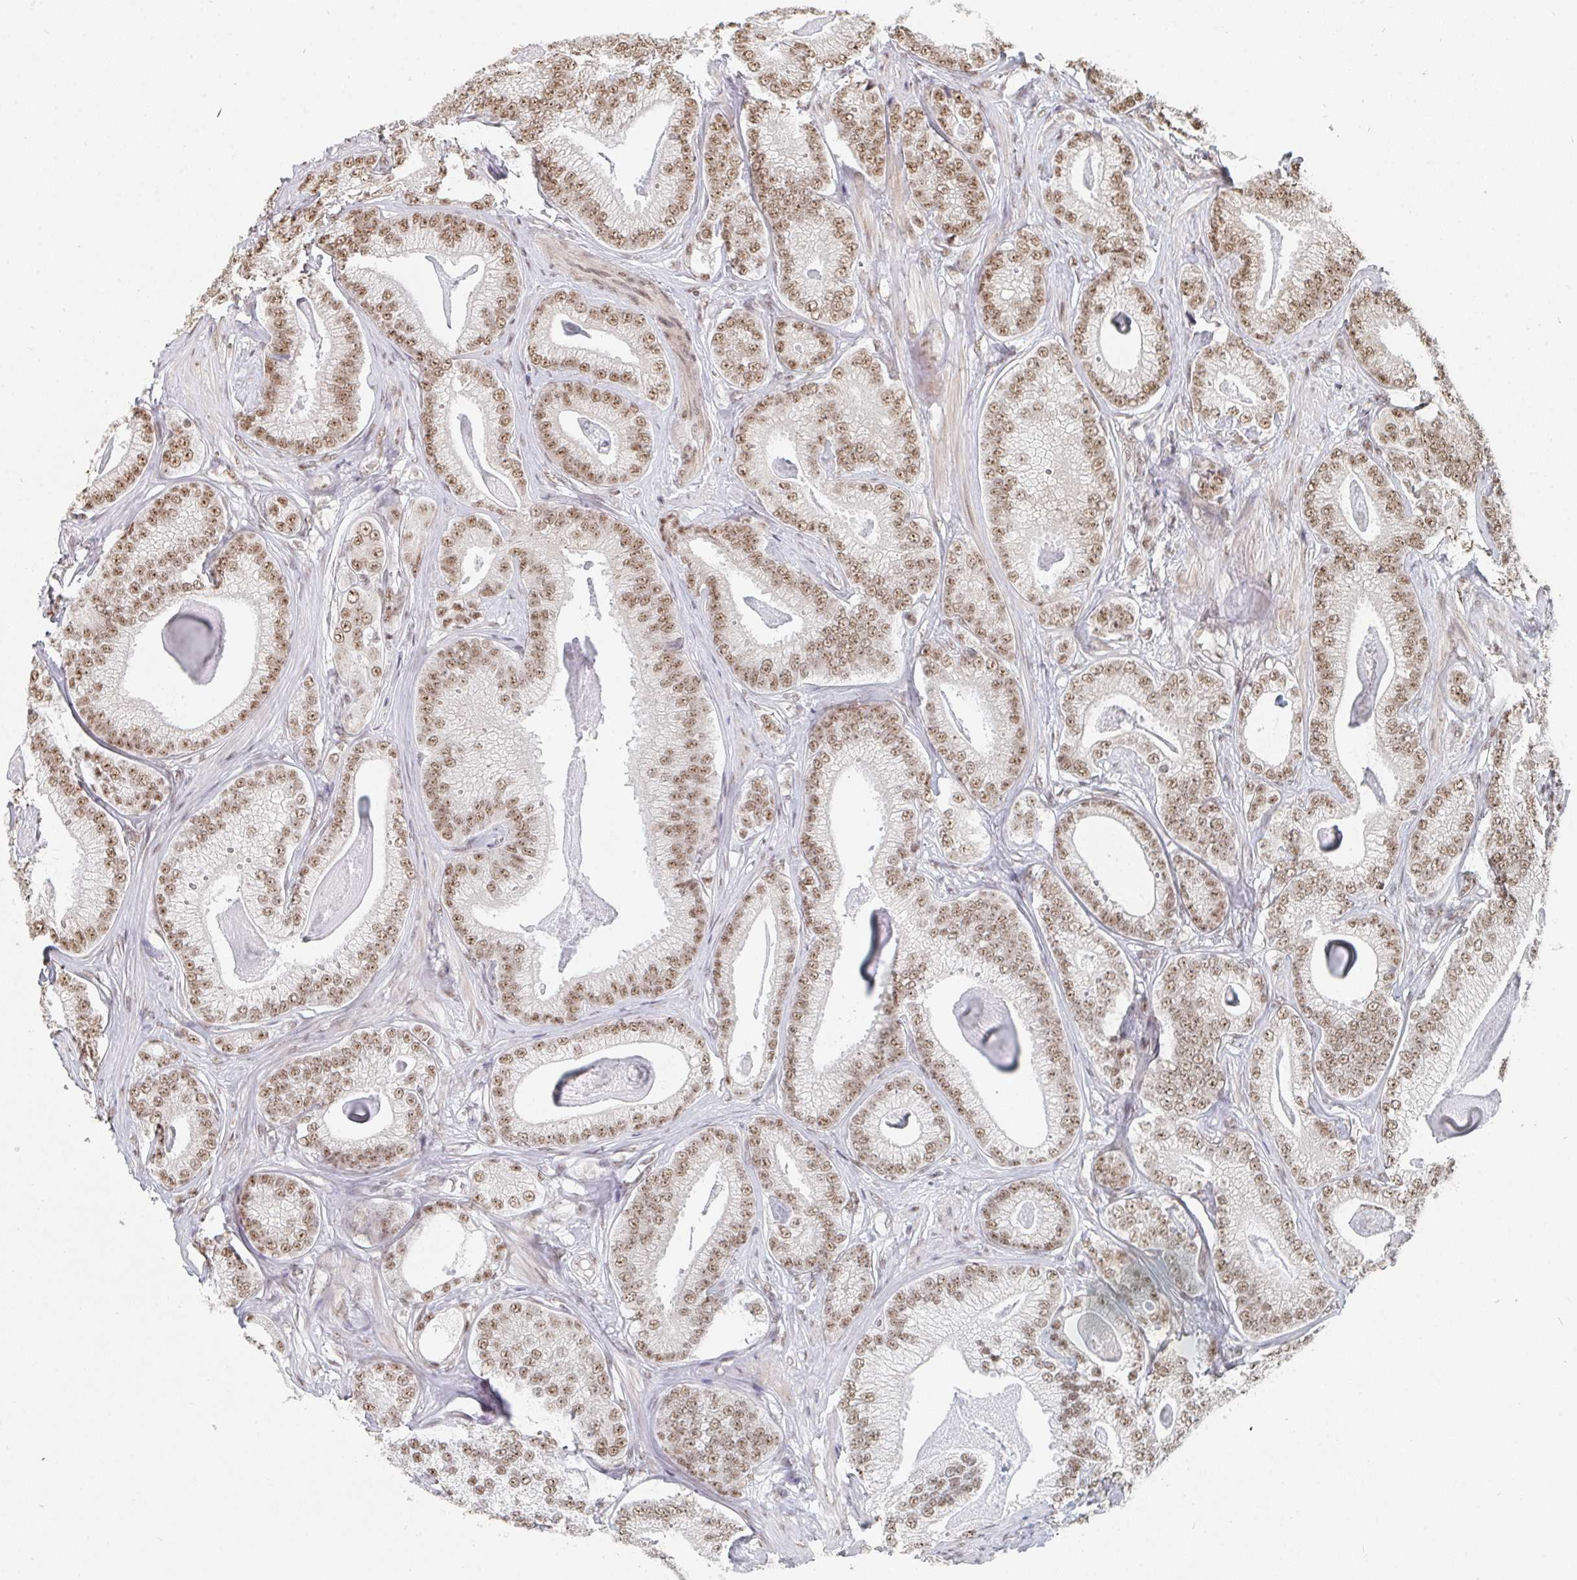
{"staining": {"intensity": "moderate", "quantity": ">75%", "location": "nuclear"}, "tissue": "prostate cancer", "cell_type": "Tumor cells", "image_type": "cancer", "snomed": [{"axis": "morphology", "description": "Adenocarcinoma, Low grade"}, {"axis": "topography", "description": "Prostate"}], "caption": "Human prostate cancer (low-grade adenocarcinoma) stained with a protein marker exhibits moderate staining in tumor cells.", "gene": "MBNL1", "patient": {"sex": "male", "age": 63}}